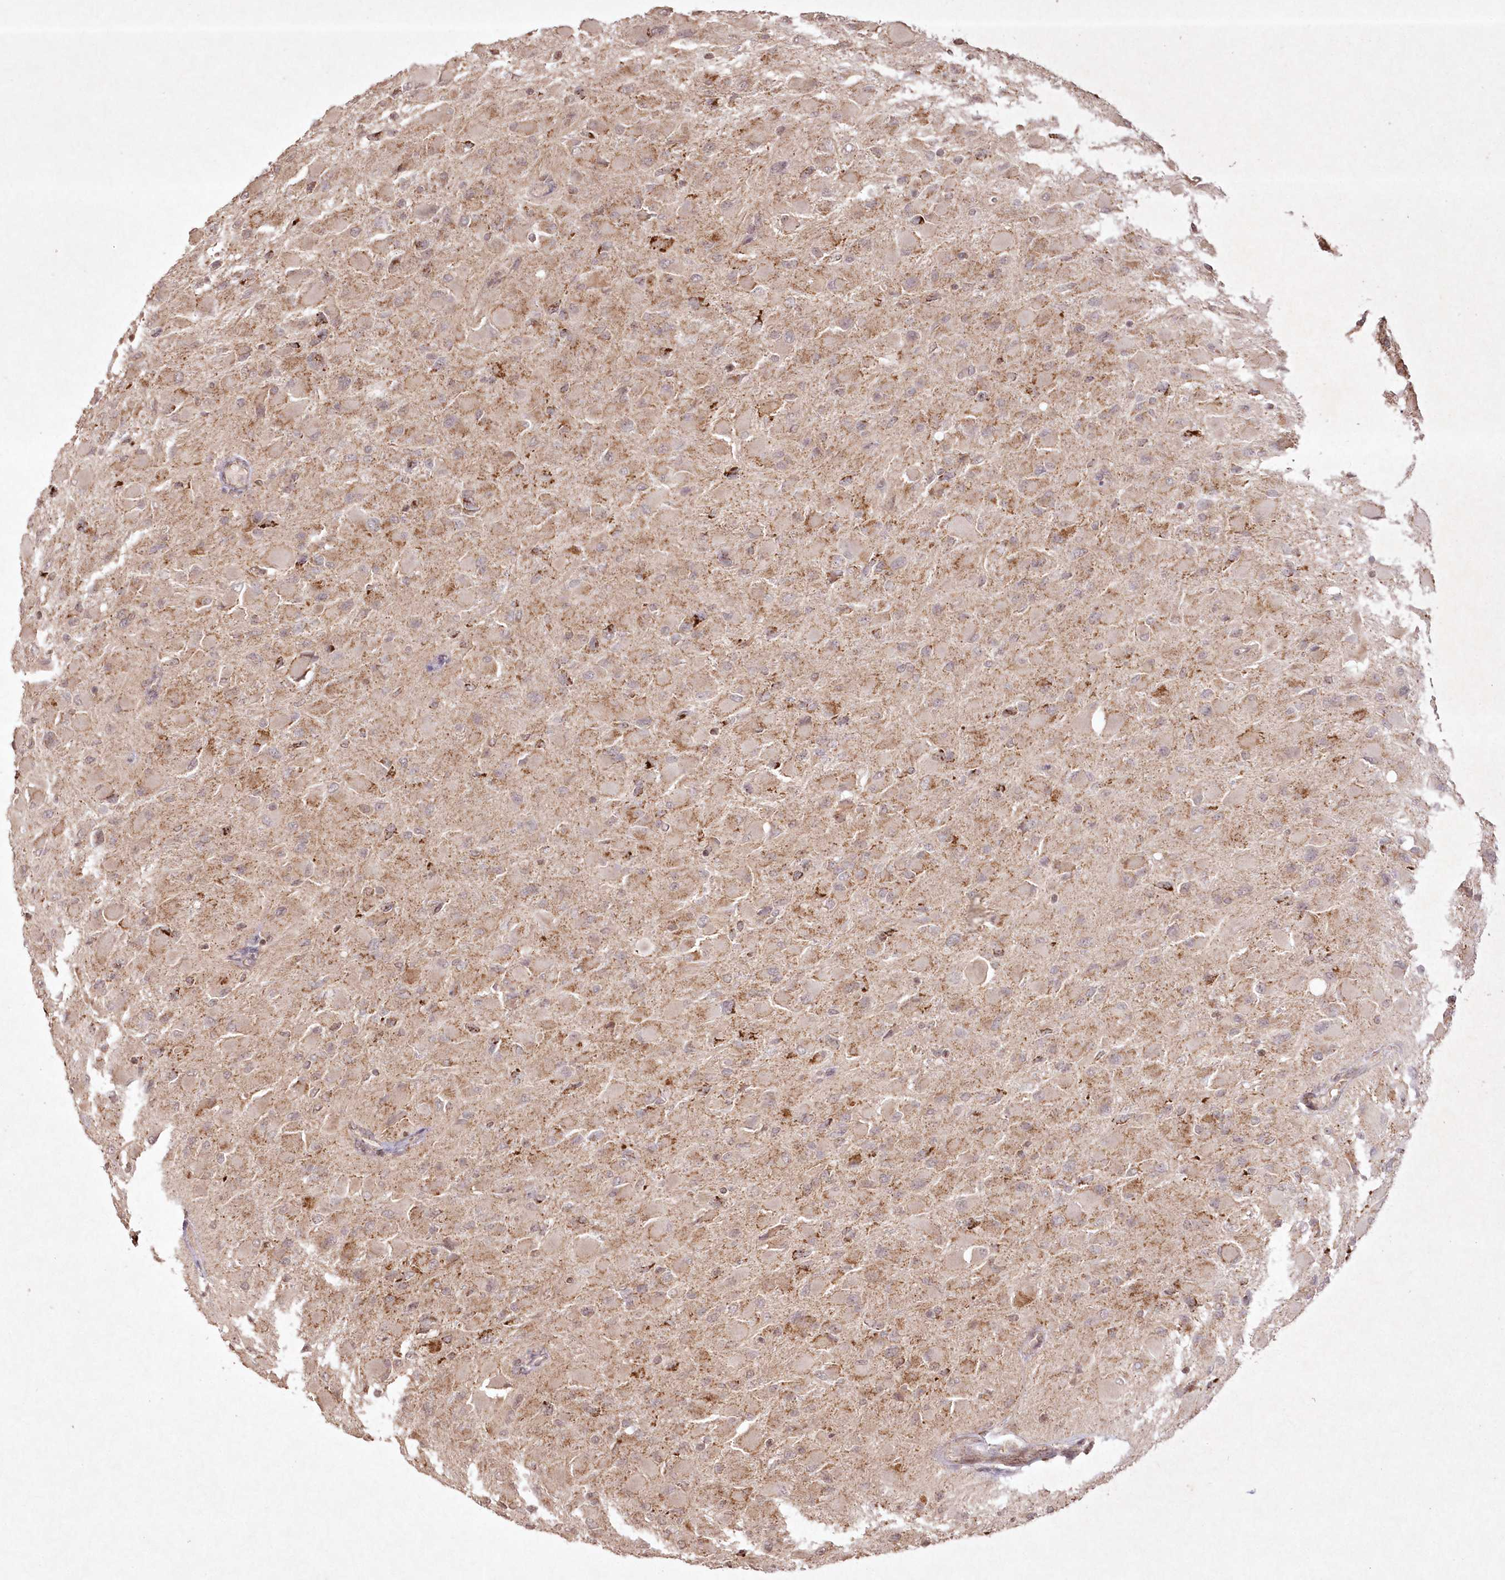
{"staining": {"intensity": "moderate", "quantity": "<25%", "location": "cytoplasmic/membranous"}, "tissue": "glioma", "cell_type": "Tumor cells", "image_type": "cancer", "snomed": [{"axis": "morphology", "description": "Glioma, malignant, High grade"}, {"axis": "topography", "description": "Cerebral cortex"}], "caption": "A low amount of moderate cytoplasmic/membranous staining is appreciated in about <25% of tumor cells in glioma tissue.", "gene": "LRPPRC", "patient": {"sex": "female", "age": 36}}